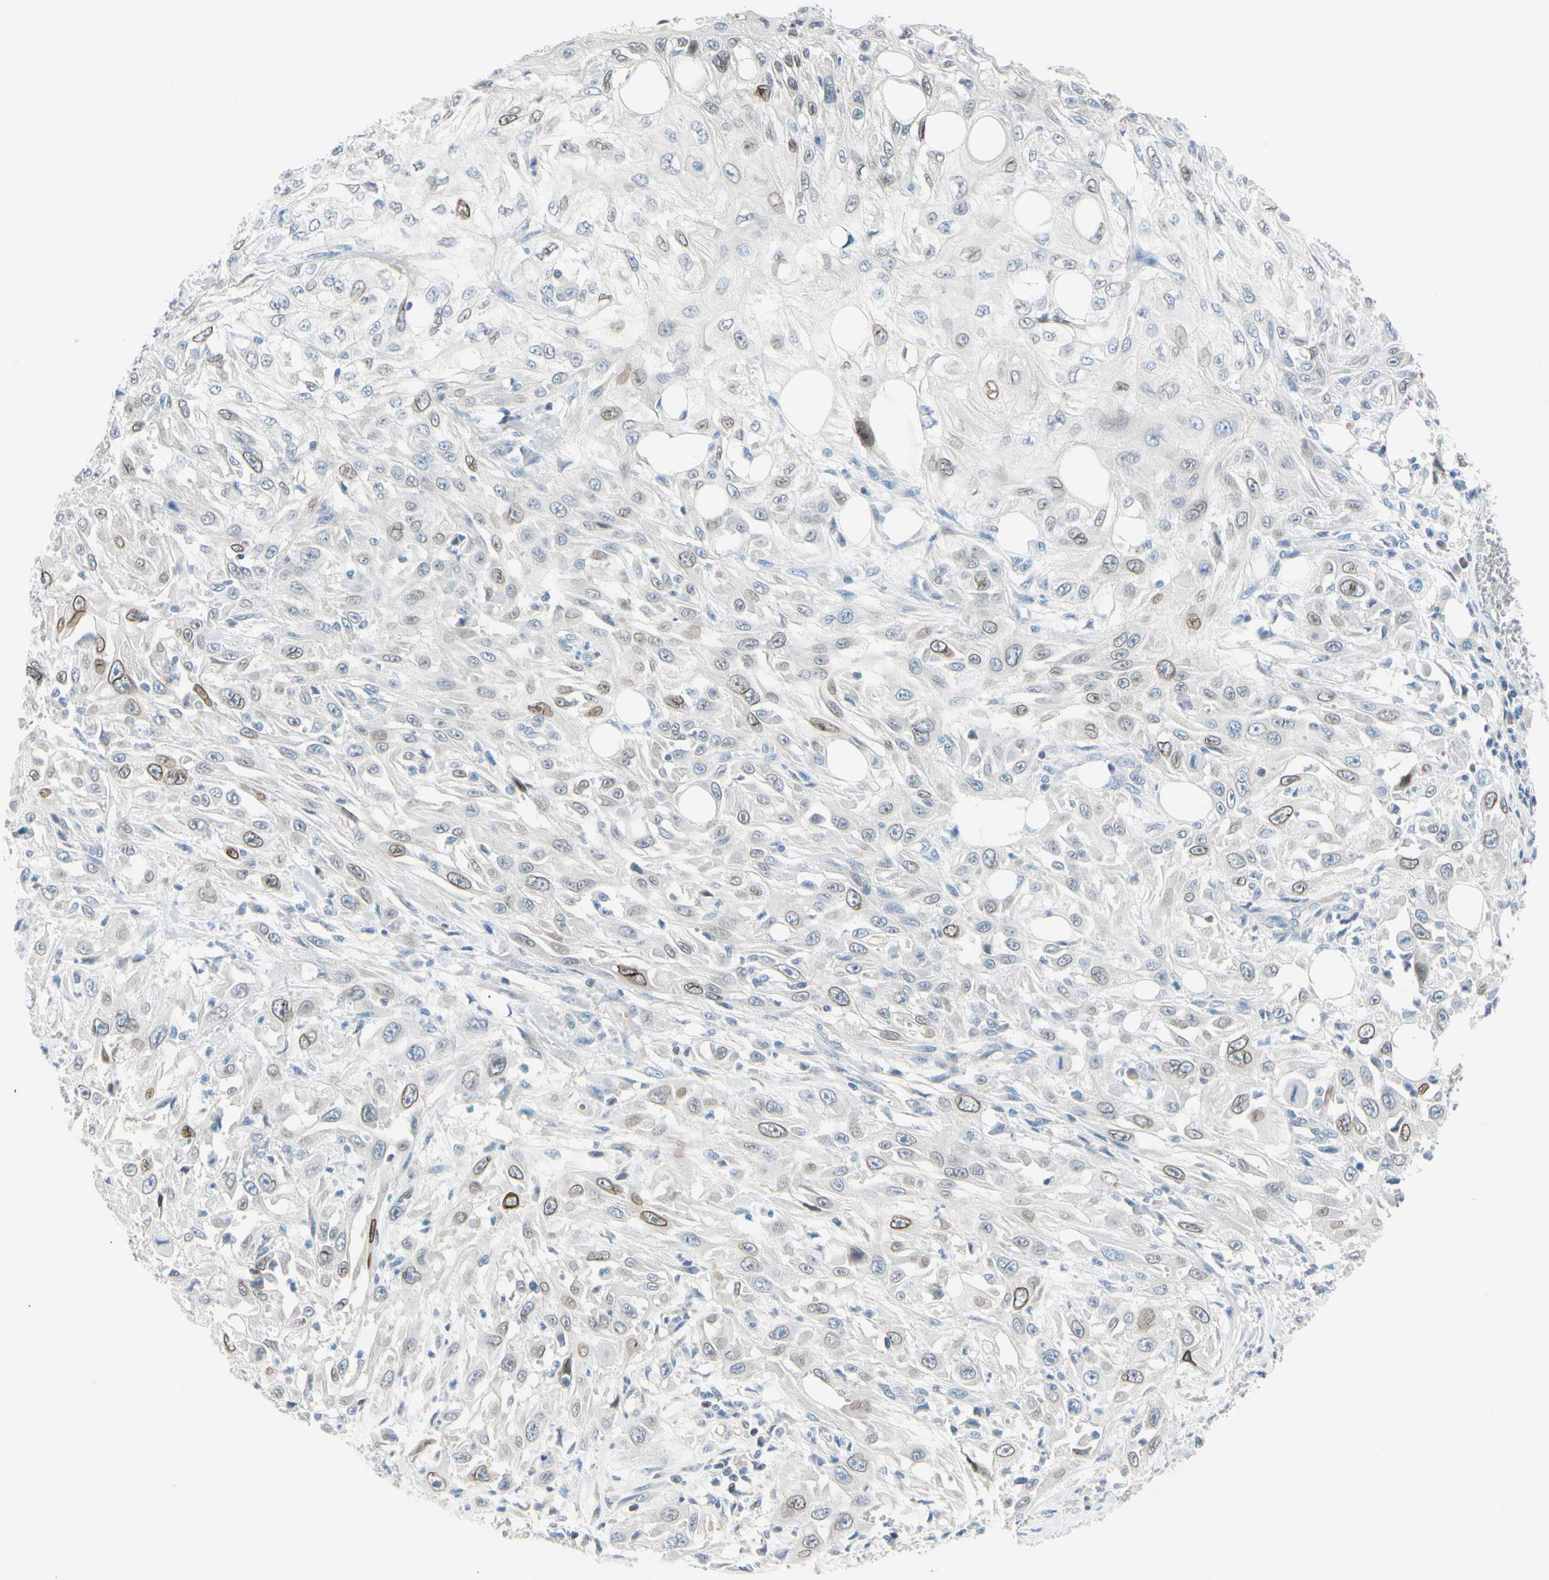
{"staining": {"intensity": "moderate", "quantity": "<25%", "location": "cytoplasmic/membranous,nuclear"}, "tissue": "skin cancer", "cell_type": "Tumor cells", "image_type": "cancer", "snomed": [{"axis": "morphology", "description": "Squamous cell carcinoma, NOS"}, {"axis": "topography", "description": "Skin"}], "caption": "Immunohistochemistry photomicrograph of skin cancer (squamous cell carcinoma) stained for a protein (brown), which demonstrates low levels of moderate cytoplasmic/membranous and nuclear positivity in approximately <25% of tumor cells.", "gene": "ZNF132", "patient": {"sex": "male", "age": 75}}